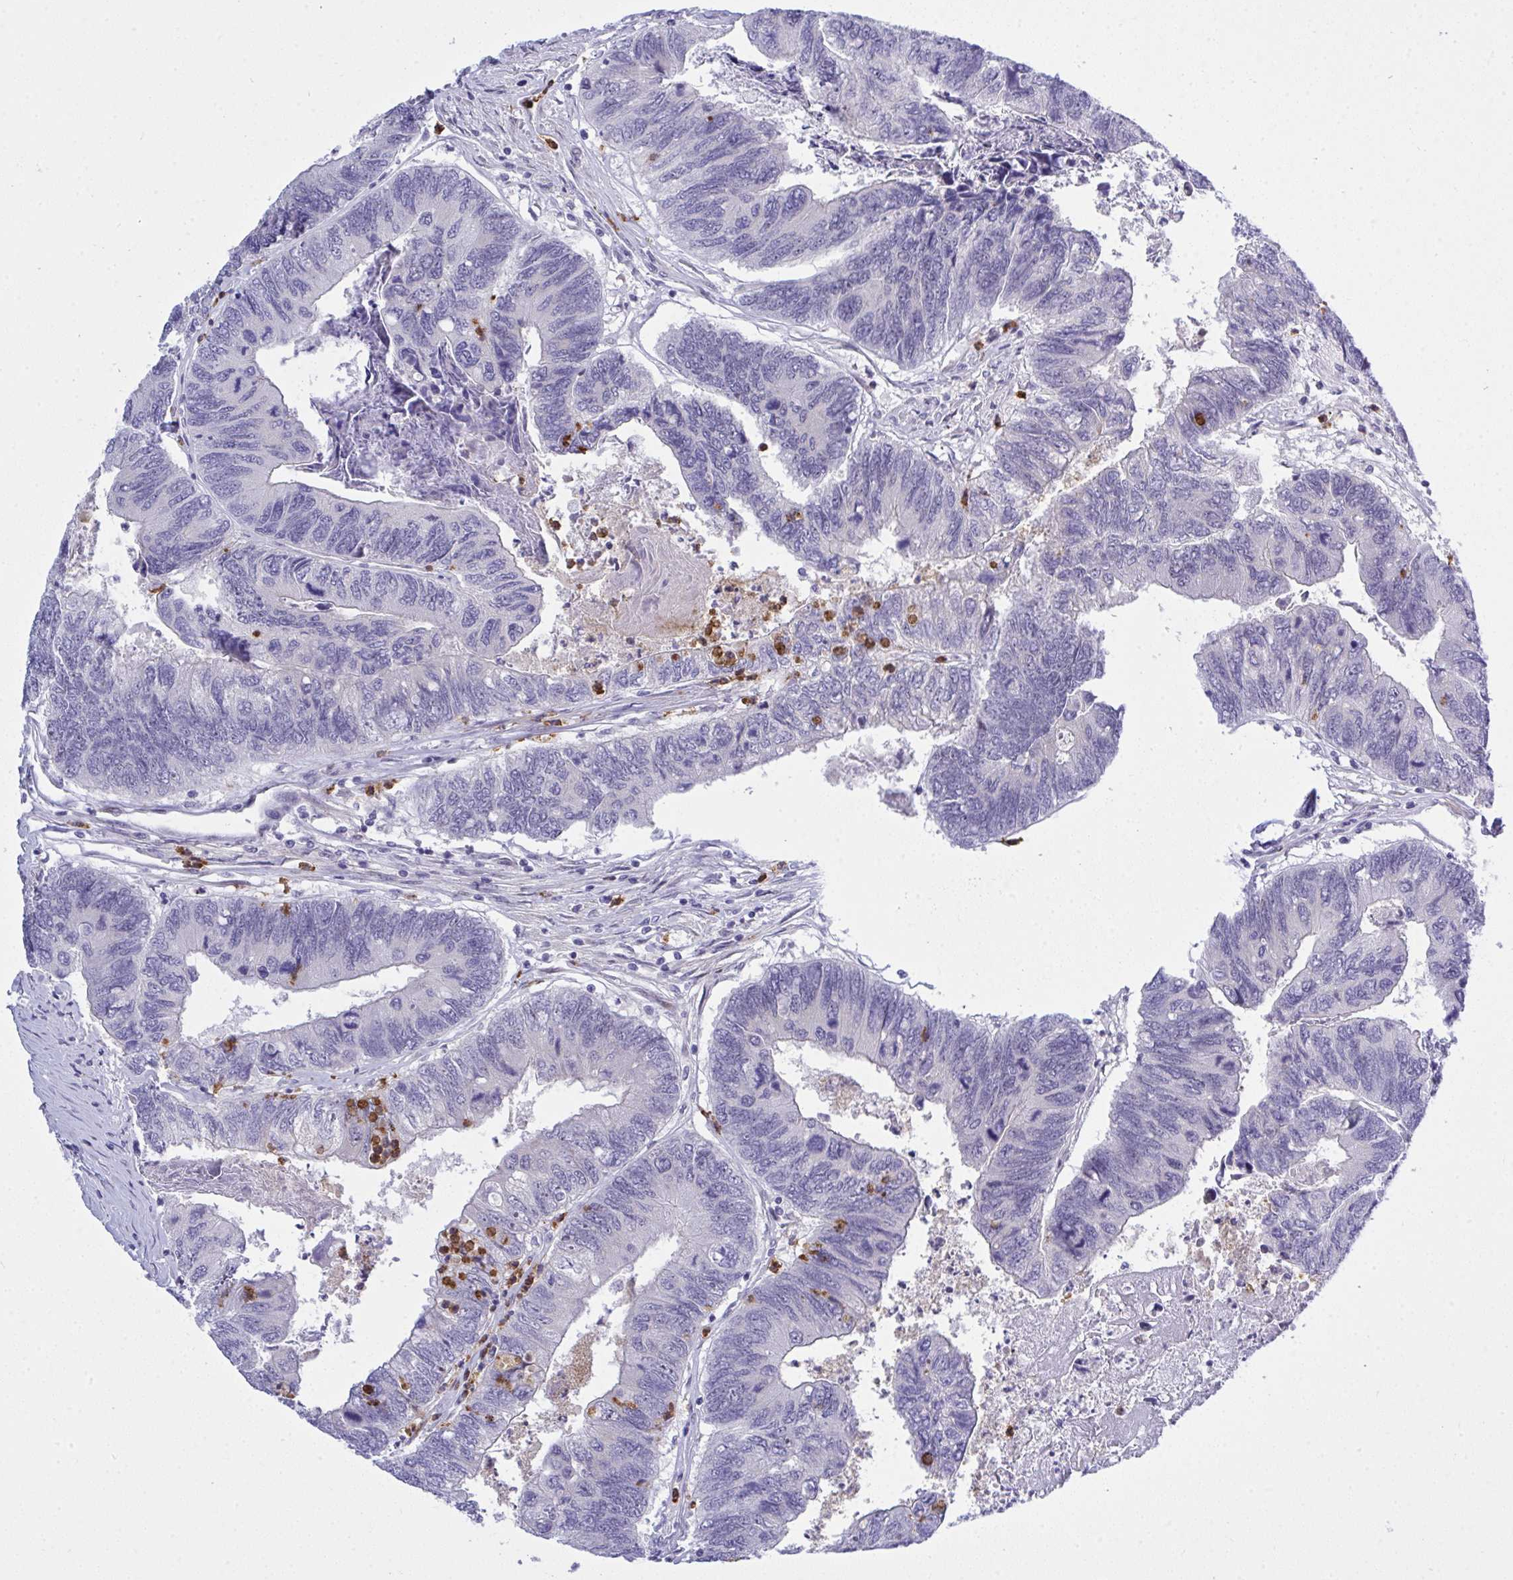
{"staining": {"intensity": "negative", "quantity": "none", "location": "none"}, "tissue": "colorectal cancer", "cell_type": "Tumor cells", "image_type": "cancer", "snomed": [{"axis": "morphology", "description": "Adenocarcinoma, NOS"}, {"axis": "topography", "description": "Colon"}], "caption": "High power microscopy image of an IHC histopathology image of colorectal cancer (adenocarcinoma), revealing no significant expression in tumor cells. (DAB immunohistochemistry visualized using brightfield microscopy, high magnification).", "gene": "ZNF554", "patient": {"sex": "female", "age": 67}}